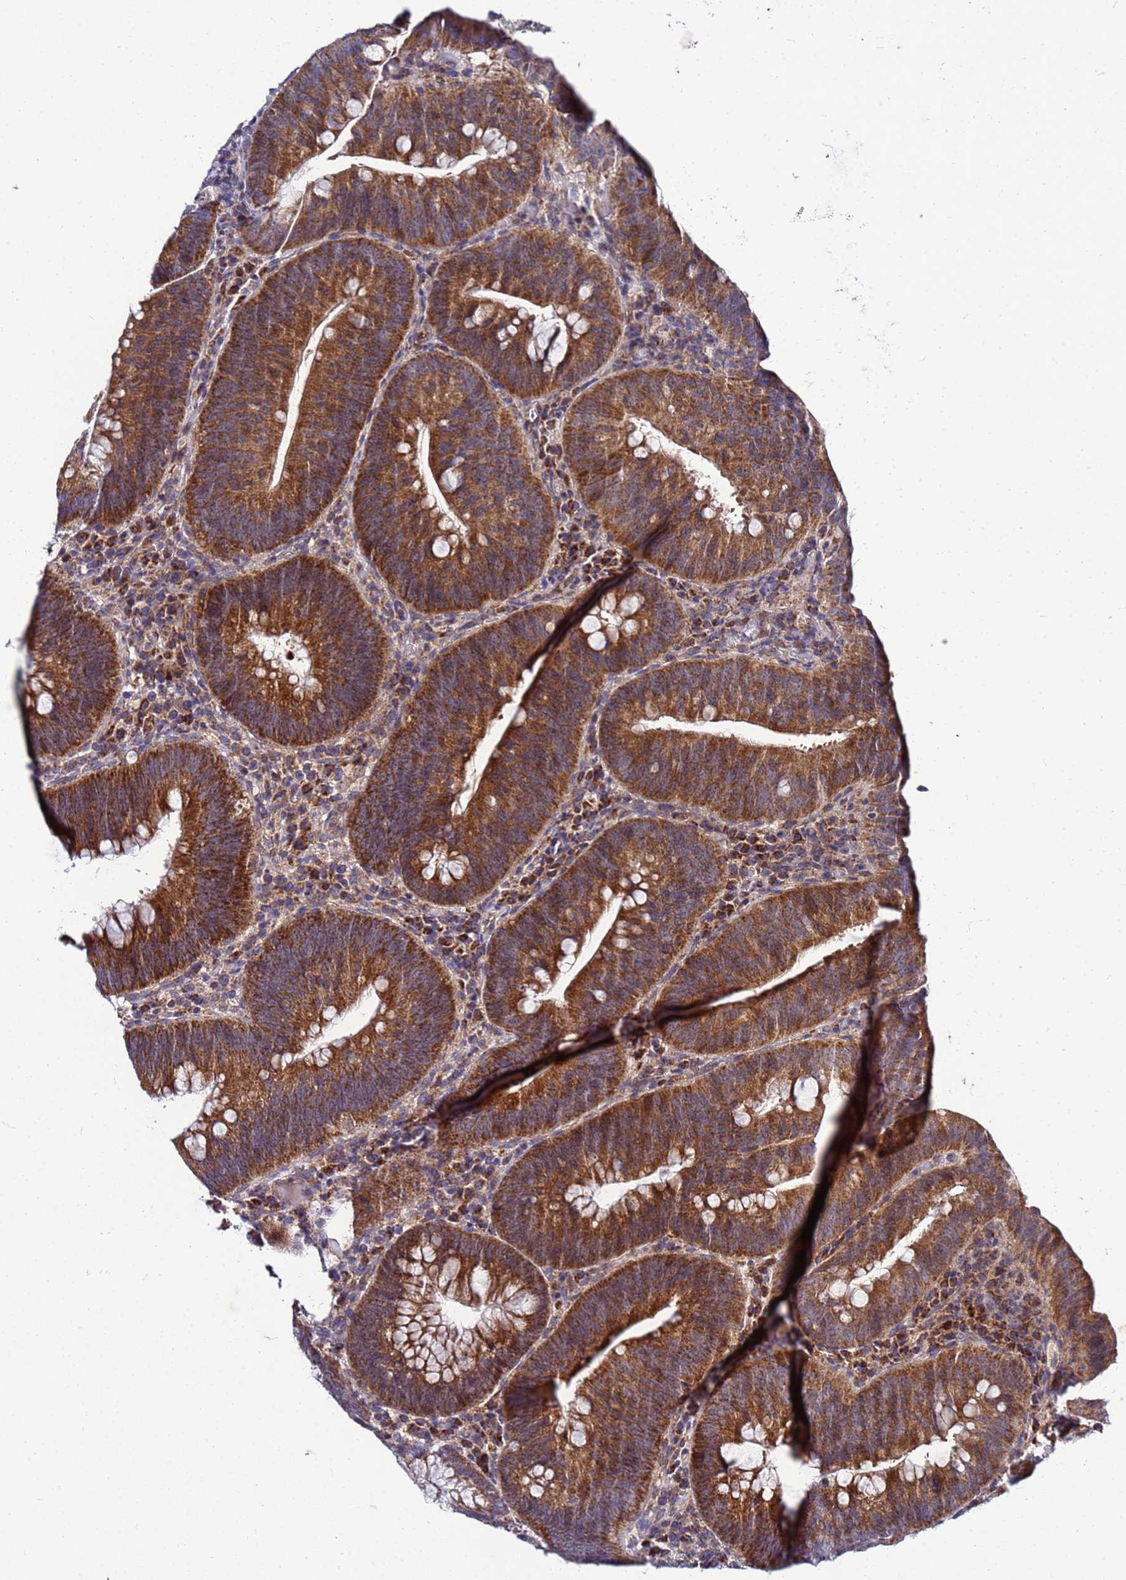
{"staining": {"intensity": "strong", "quantity": ">75%", "location": "cytoplasmic/membranous"}, "tissue": "colorectal cancer", "cell_type": "Tumor cells", "image_type": "cancer", "snomed": [{"axis": "morphology", "description": "Adenocarcinoma, NOS"}, {"axis": "topography", "description": "Rectum"}], "caption": "An IHC image of tumor tissue is shown. Protein staining in brown highlights strong cytoplasmic/membranous positivity in colorectal cancer within tumor cells.", "gene": "FAHD2A", "patient": {"sex": "female", "age": 75}}